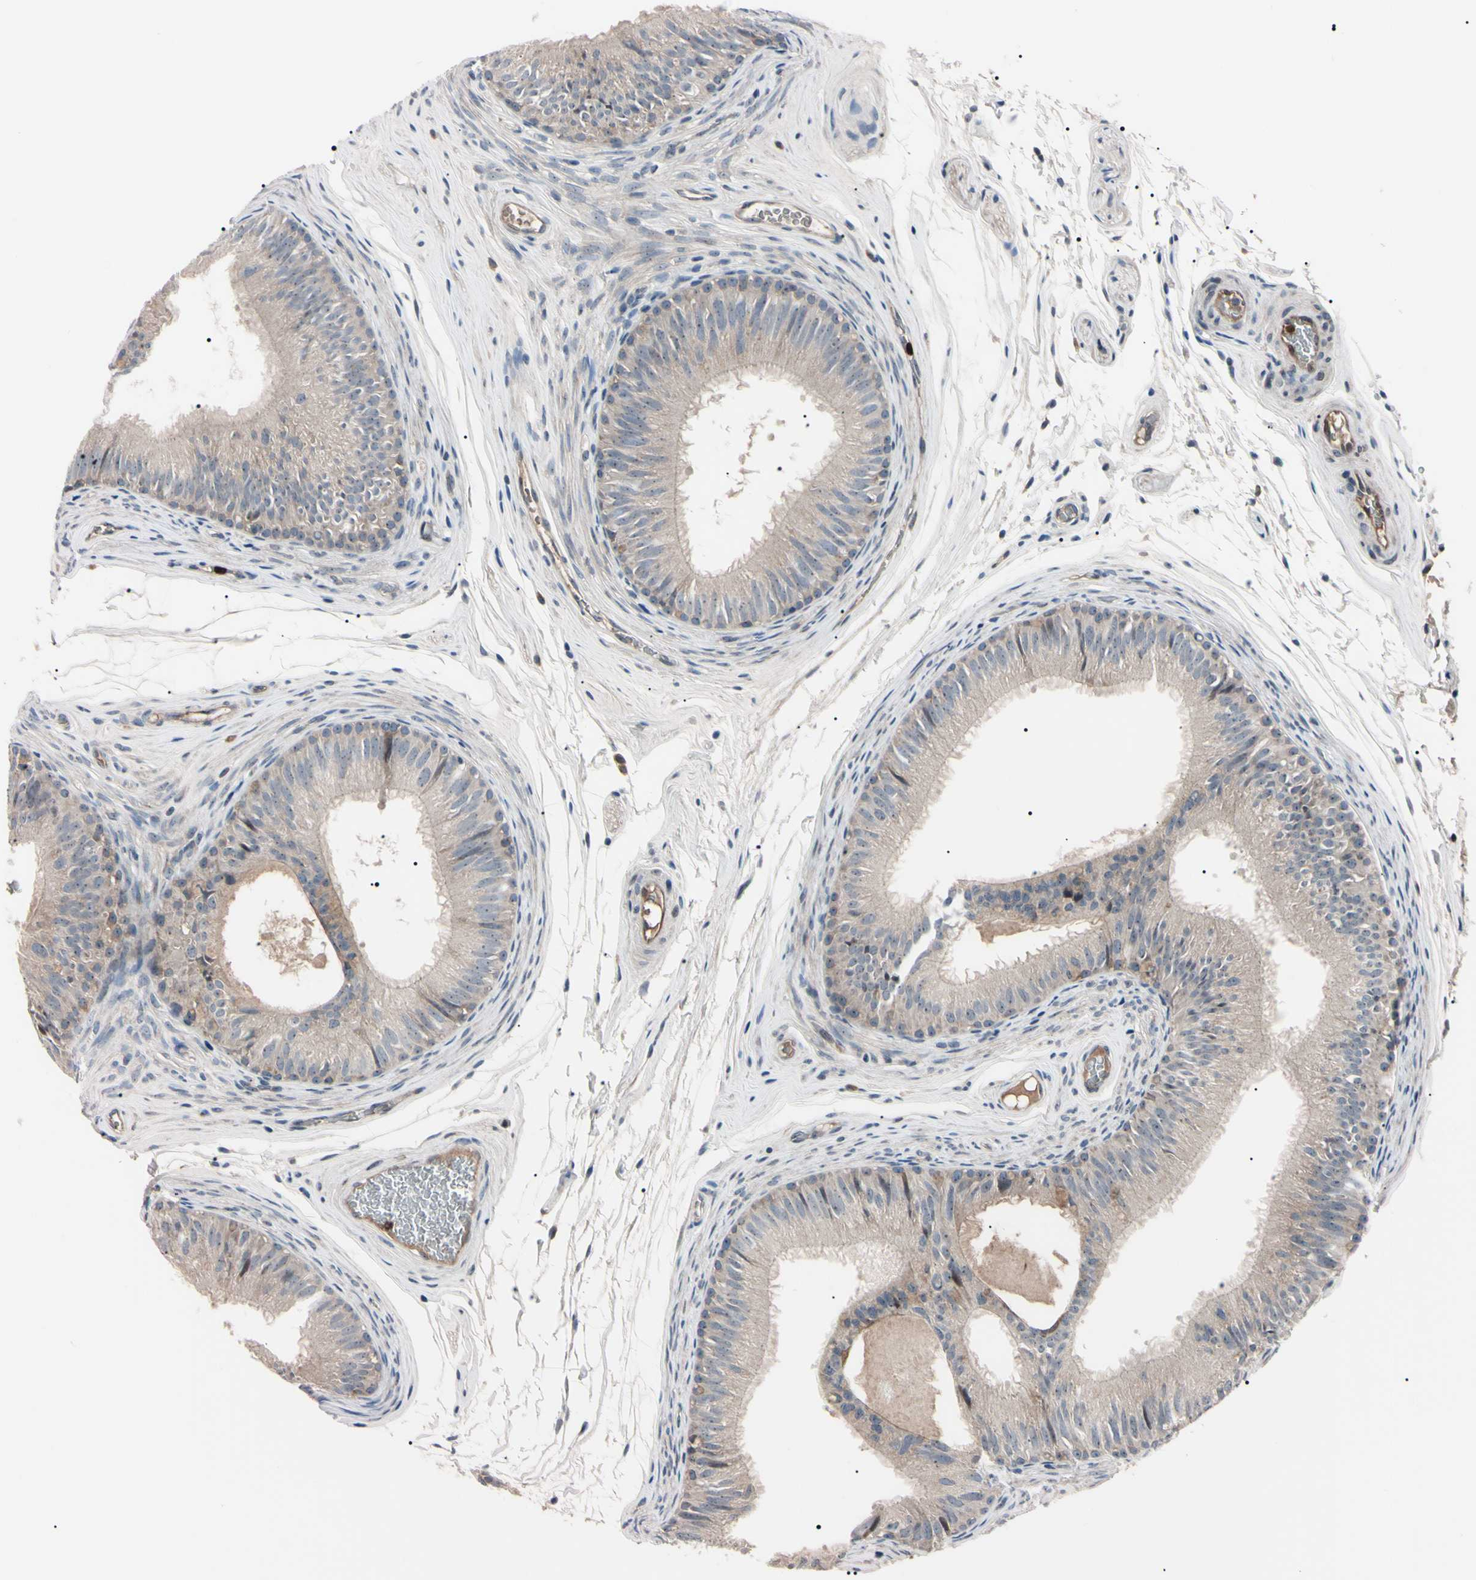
{"staining": {"intensity": "moderate", "quantity": "25%-75%", "location": "cytoplasmic/membranous"}, "tissue": "epididymis", "cell_type": "Glandular cells", "image_type": "normal", "snomed": [{"axis": "morphology", "description": "Normal tissue, NOS"}, {"axis": "topography", "description": "Epididymis"}], "caption": "Immunohistochemical staining of benign human epididymis demonstrates 25%-75% levels of moderate cytoplasmic/membranous protein staining in approximately 25%-75% of glandular cells.", "gene": "TRAF5", "patient": {"sex": "male", "age": 36}}